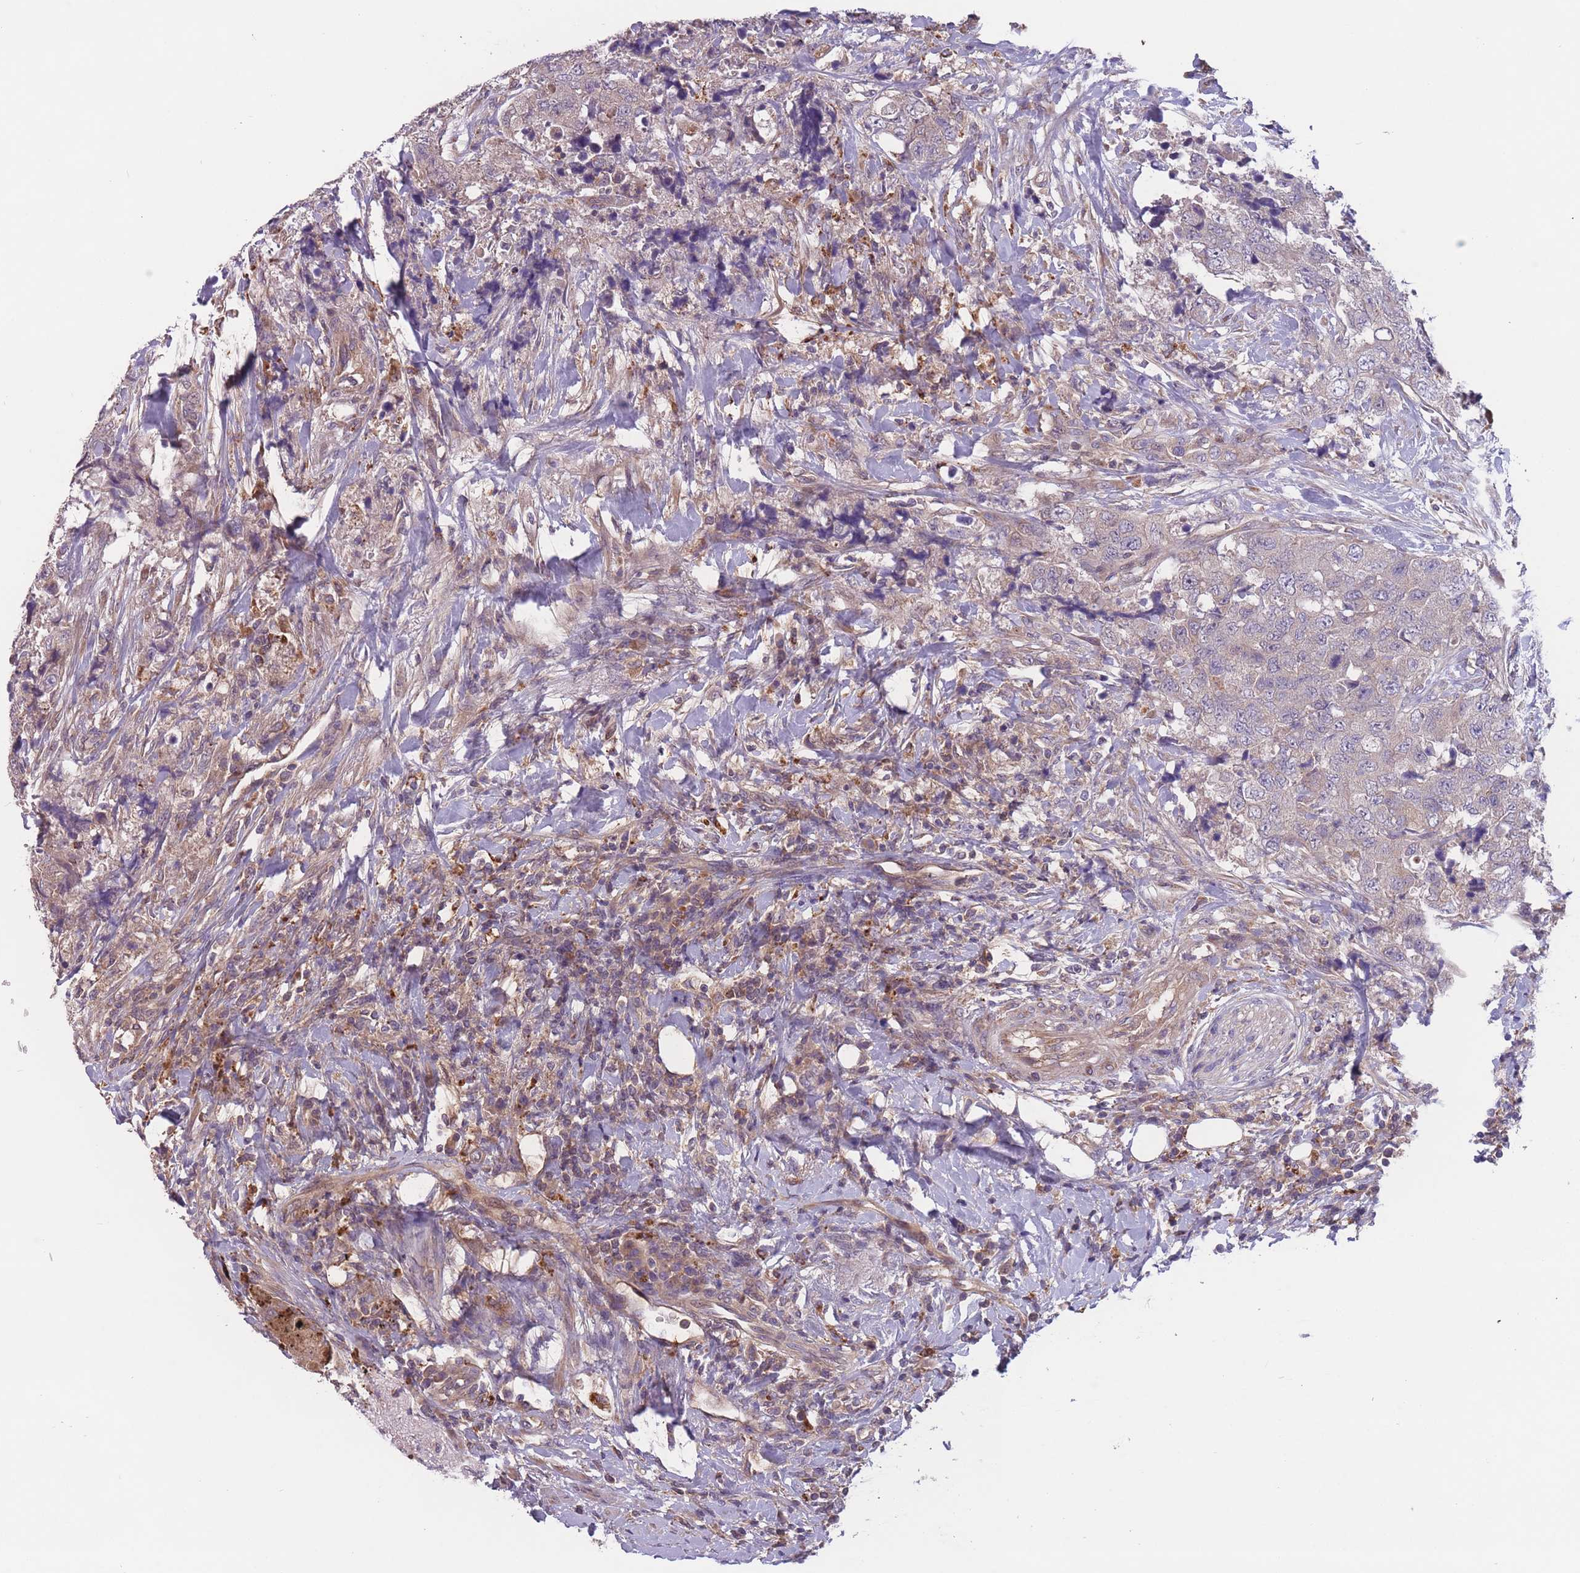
{"staining": {"intensity": "negative", "quantity": "none", "location": "none"}, "tissue": "urothelial cancer", "cell_type": "Tumor cells", "image_type": "cancer", "snomed": [{"axis": "morphology", "description": "Urothelial carcinoma, High grade"}, {"axis": "topography", "description": "Urinary bladder"}], "caption": "This is an immunohistochemistry histopathology image of urothelial cancer. There is no expression in tumor cells.", "gene": "ITPKC", "patient": {"sex": "female", "age": 78}}